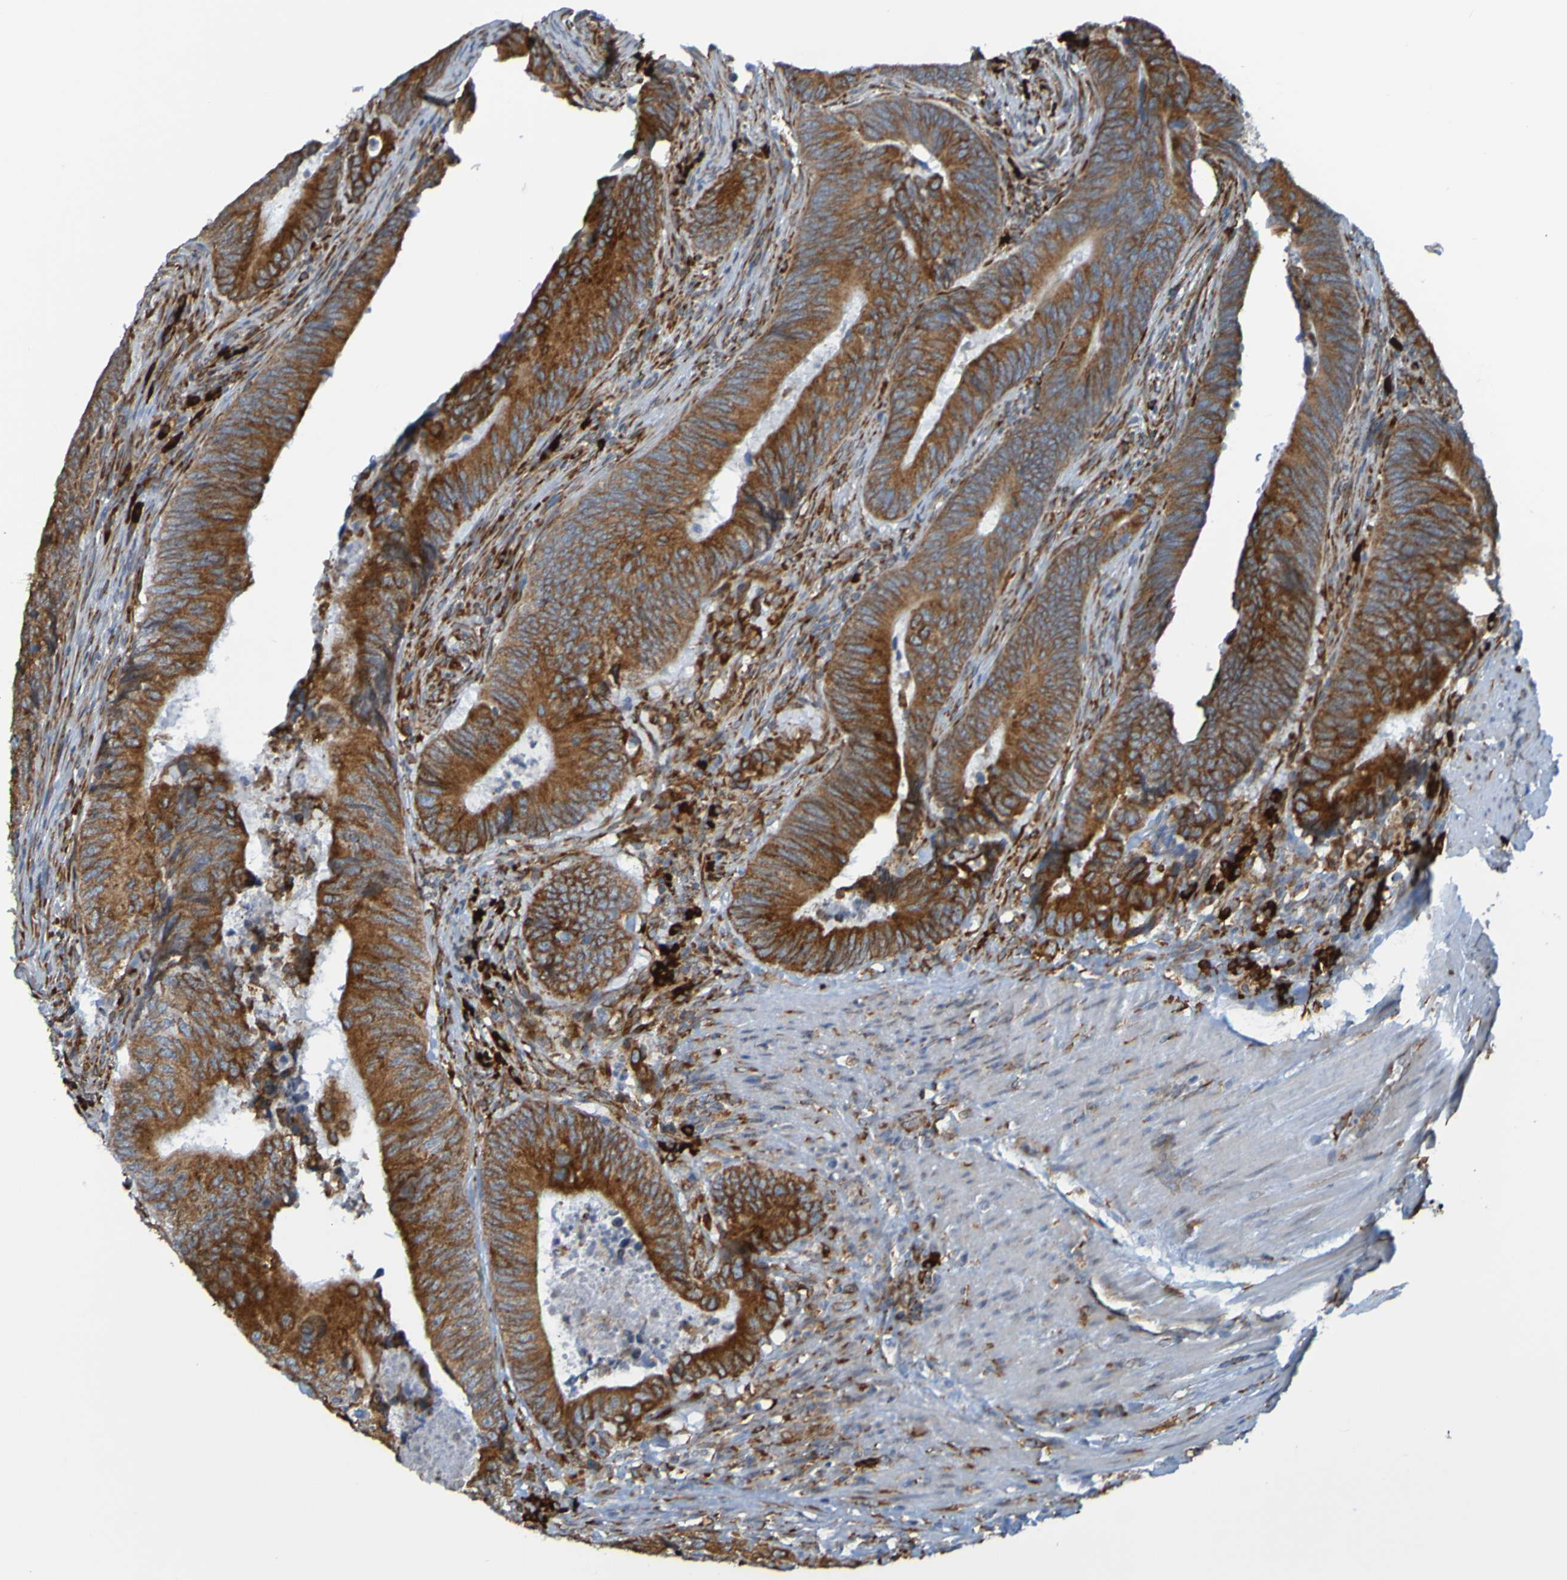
{"staining": {"intensity": "moderate", "quantity": ">75%", "location": "cytoplasmic/membranous"}, "tissue": "colorectal cancer", "cell_type": "Tumor cells", "image_type": "cancer", "snomed": [{"axis": "morphology", "description": "Adenocarcinoma, NOS"}, {"axis": "topography", "description": "Colon"}], "caption": "A brown stain labels moderate cytoplasmic/membranous expression of a protein in adenocarcinoma (colorectal) tumor cells.", "gene": "SSR1", "patient": {"sex": "male", "age": 65}}